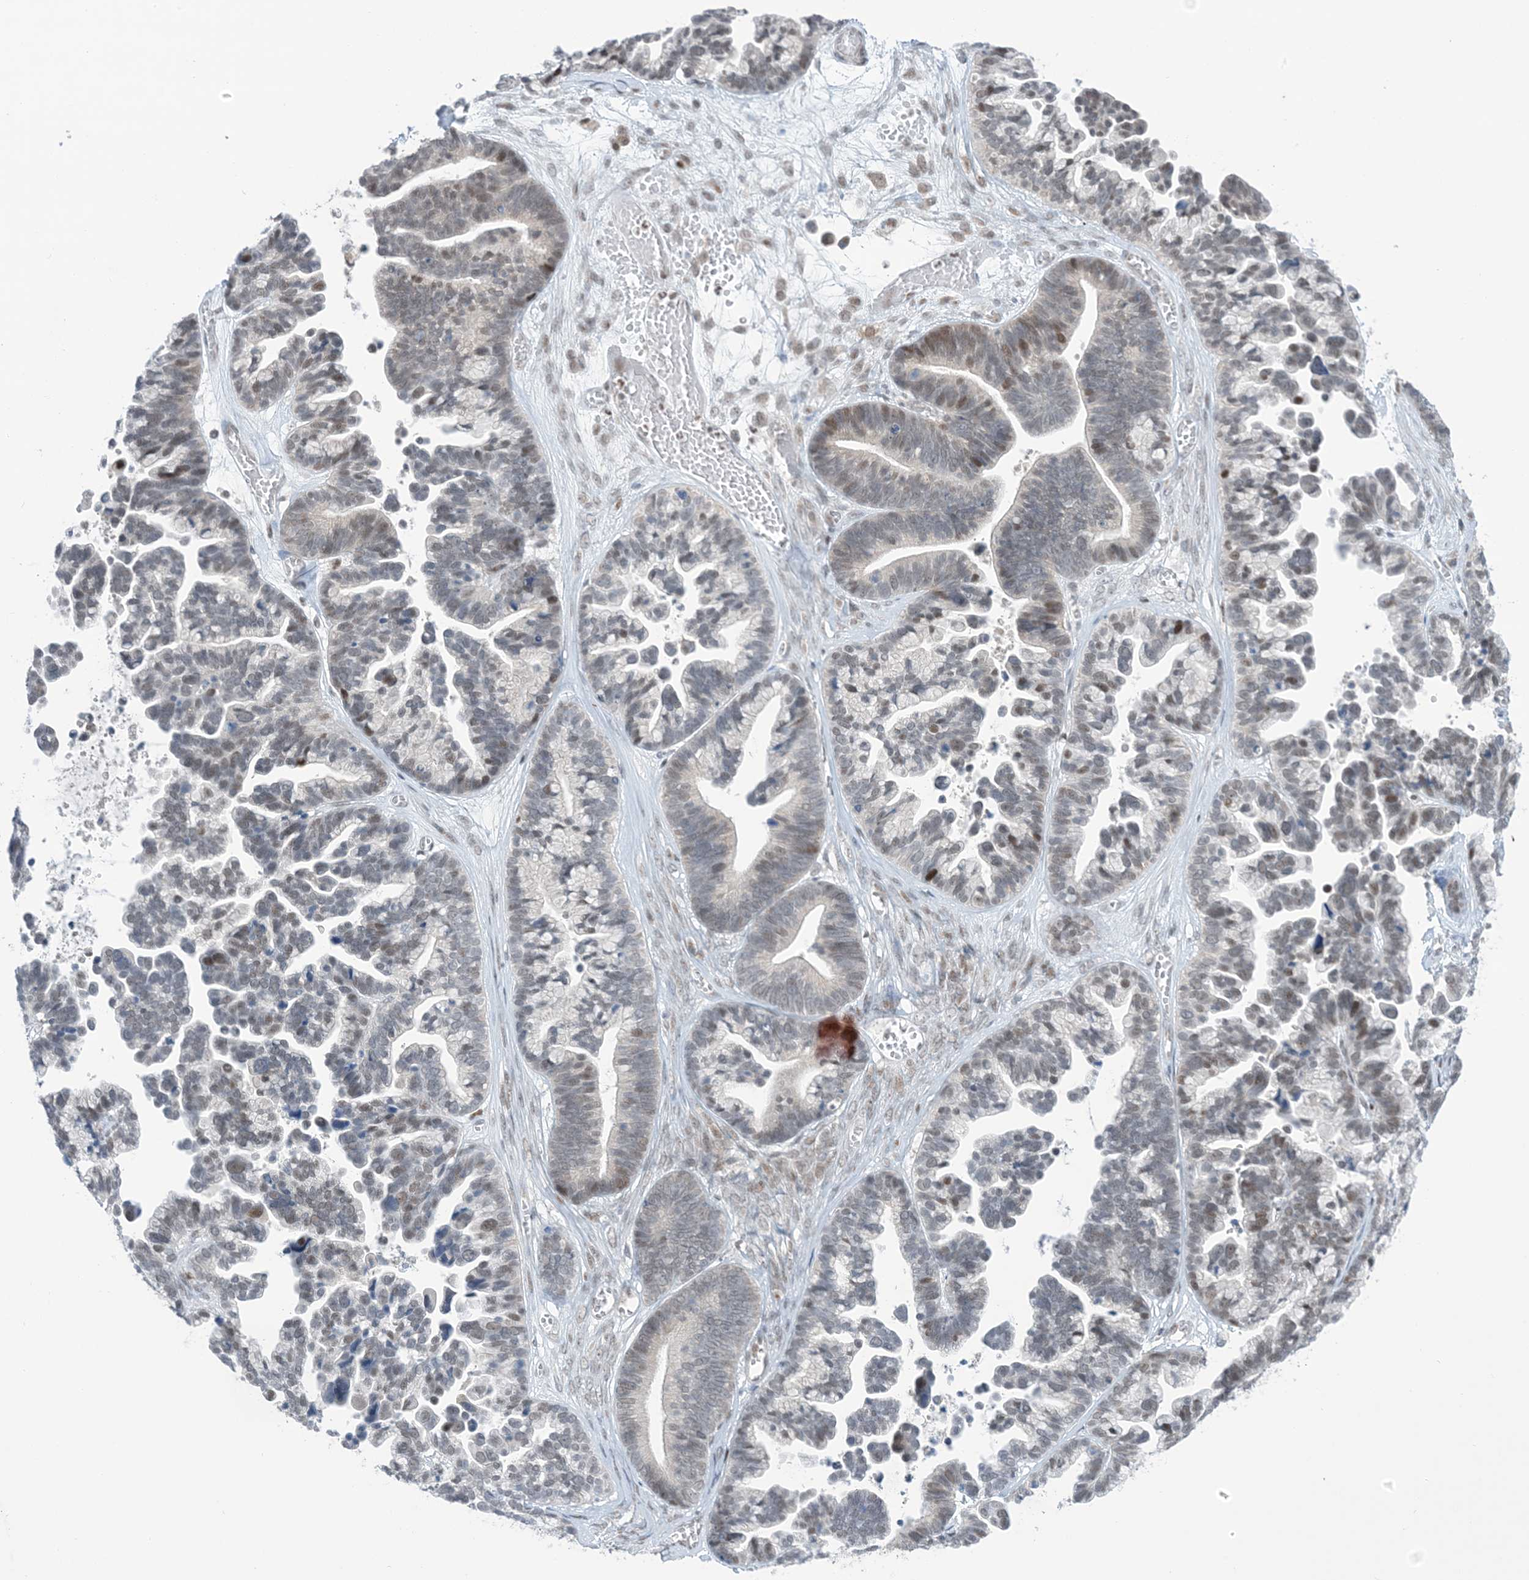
{"staining": {"intensity": "moderate", "quantity": "<25%", "location": "nuclear"}, "tissue": "ovarian cancer", "cell_type": "Tumor cells", "image_type": "cancer", "snomed": [{"axis": "morphology", "description": "Cystadenocarcinoma, serous, NOS"}, {"axis": "topography", "description": "Ovary"}], "caption": "Immunohistochemistry (DAB (3,3'-diaminobenzidine)) staining of ovarian cancer (serous cystadenocarcinoma) displays moderate nuclear protein positivity in about <25% of tumor cells.", "gene": "TFPT", "patient": {"sex": "female", "age": 56}}